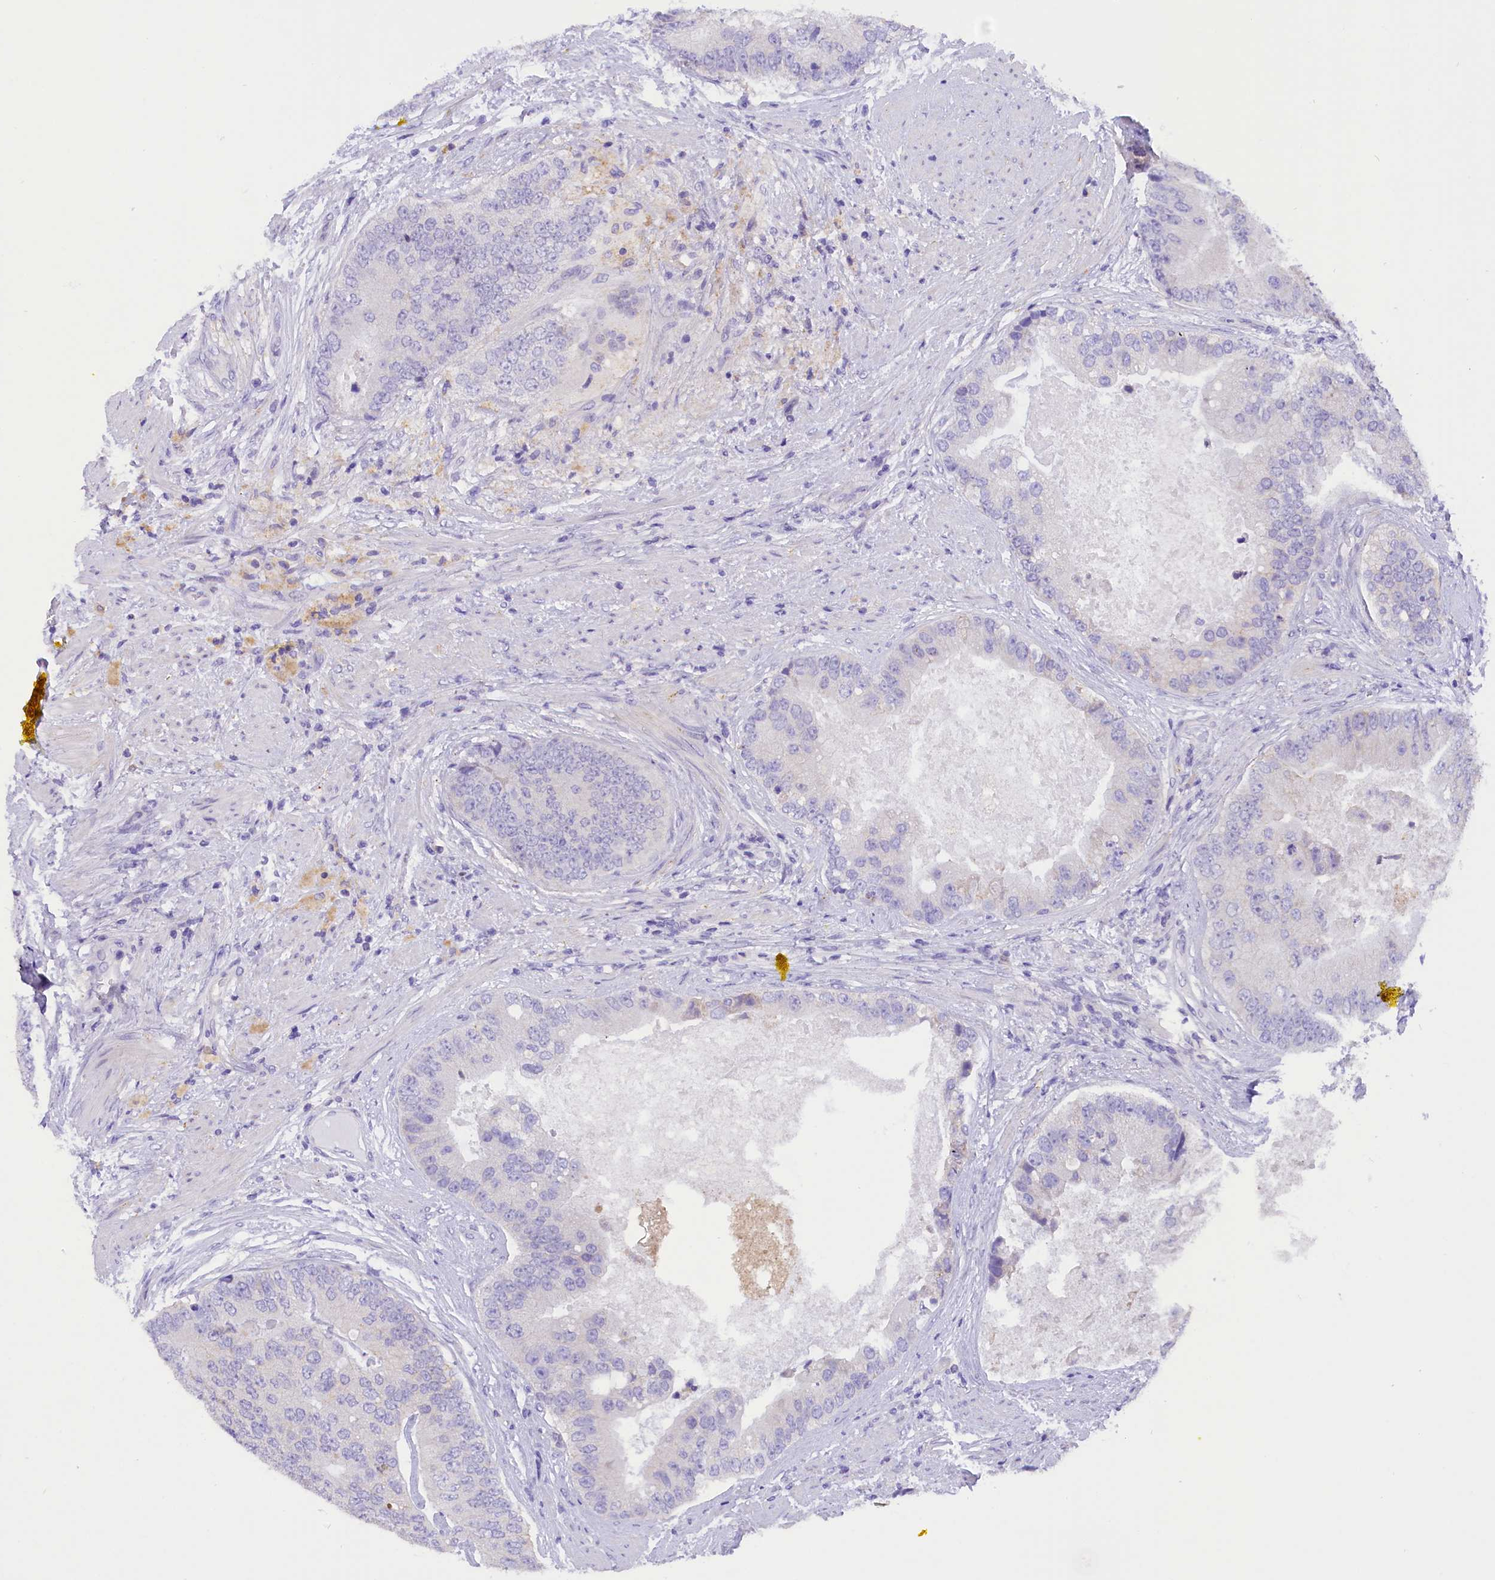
{"staining": {"intensity": "negative", "quantity": "none", "location": "none"}, "tissue": "prostate cancer", "cell_type": "Tumor cells", "image_type": "cancer", "snomed": [{"axis": "morphology", "description": "Adenocarcinoma, High grade"}, {"axis": "topography", "description": "Prostate"}], "caption": "Prostate cancer (adenocarcinoma (high-grade)) stained for a protein using immunohistochemistry reveals no positivity tumor cells.", "gene": "COL6A5", "patient": {"sex": "male", "age": 70}}